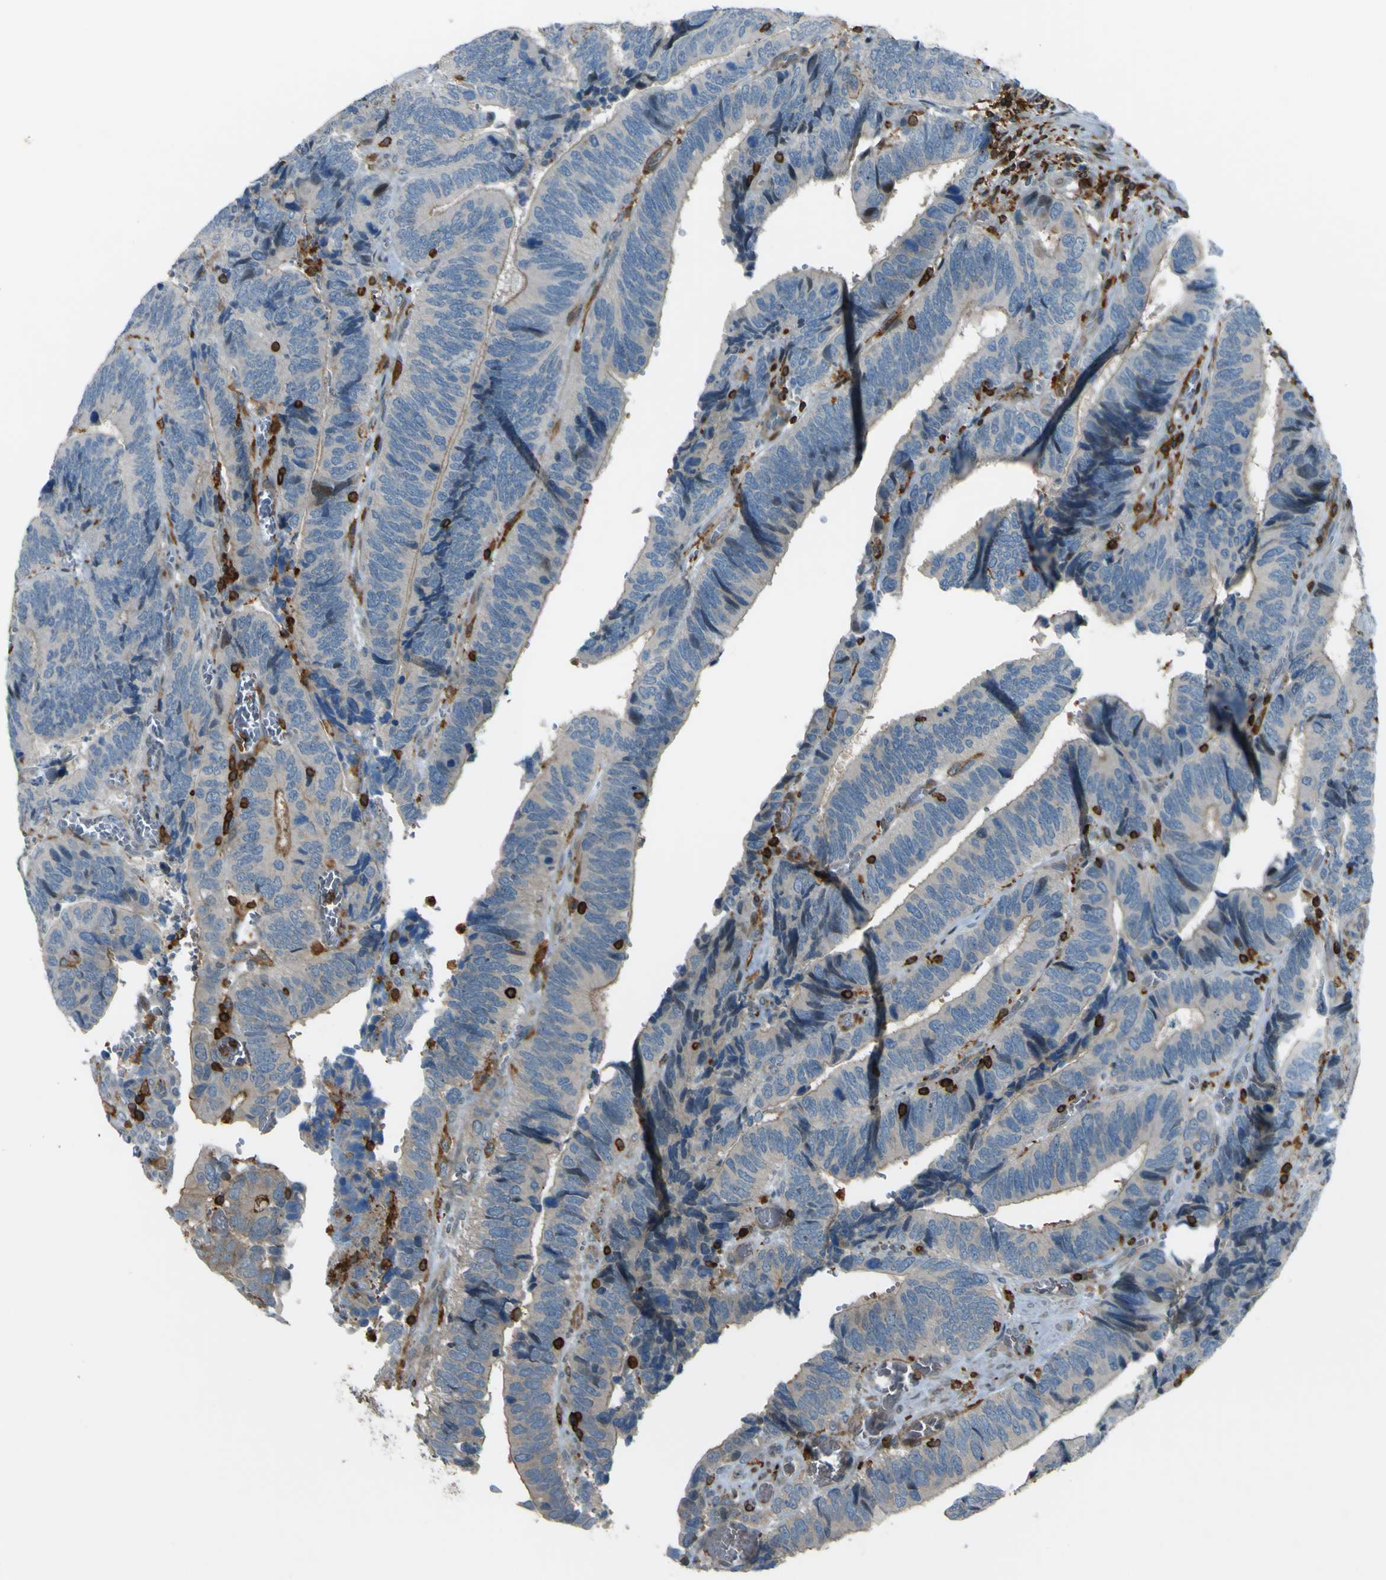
{"staining": {"intensity": "weak", "quantity": "<25%", "location": "cytoplasmic/membranous"}, "tissue": "colorectal cancer", "cell_type": "Tumor cells", "image_type": "cancer", "snomed": [{"axis": "morphology", "description": "Adenocarcinoma, NOS"}, {"axis": "topography", "description": "Colon"}], "caption": "Tumor cells show no significant protein expression in colorectal cancer.", "gene": "PCDHB5", "patient": {"sex": "male", "age": 72}}